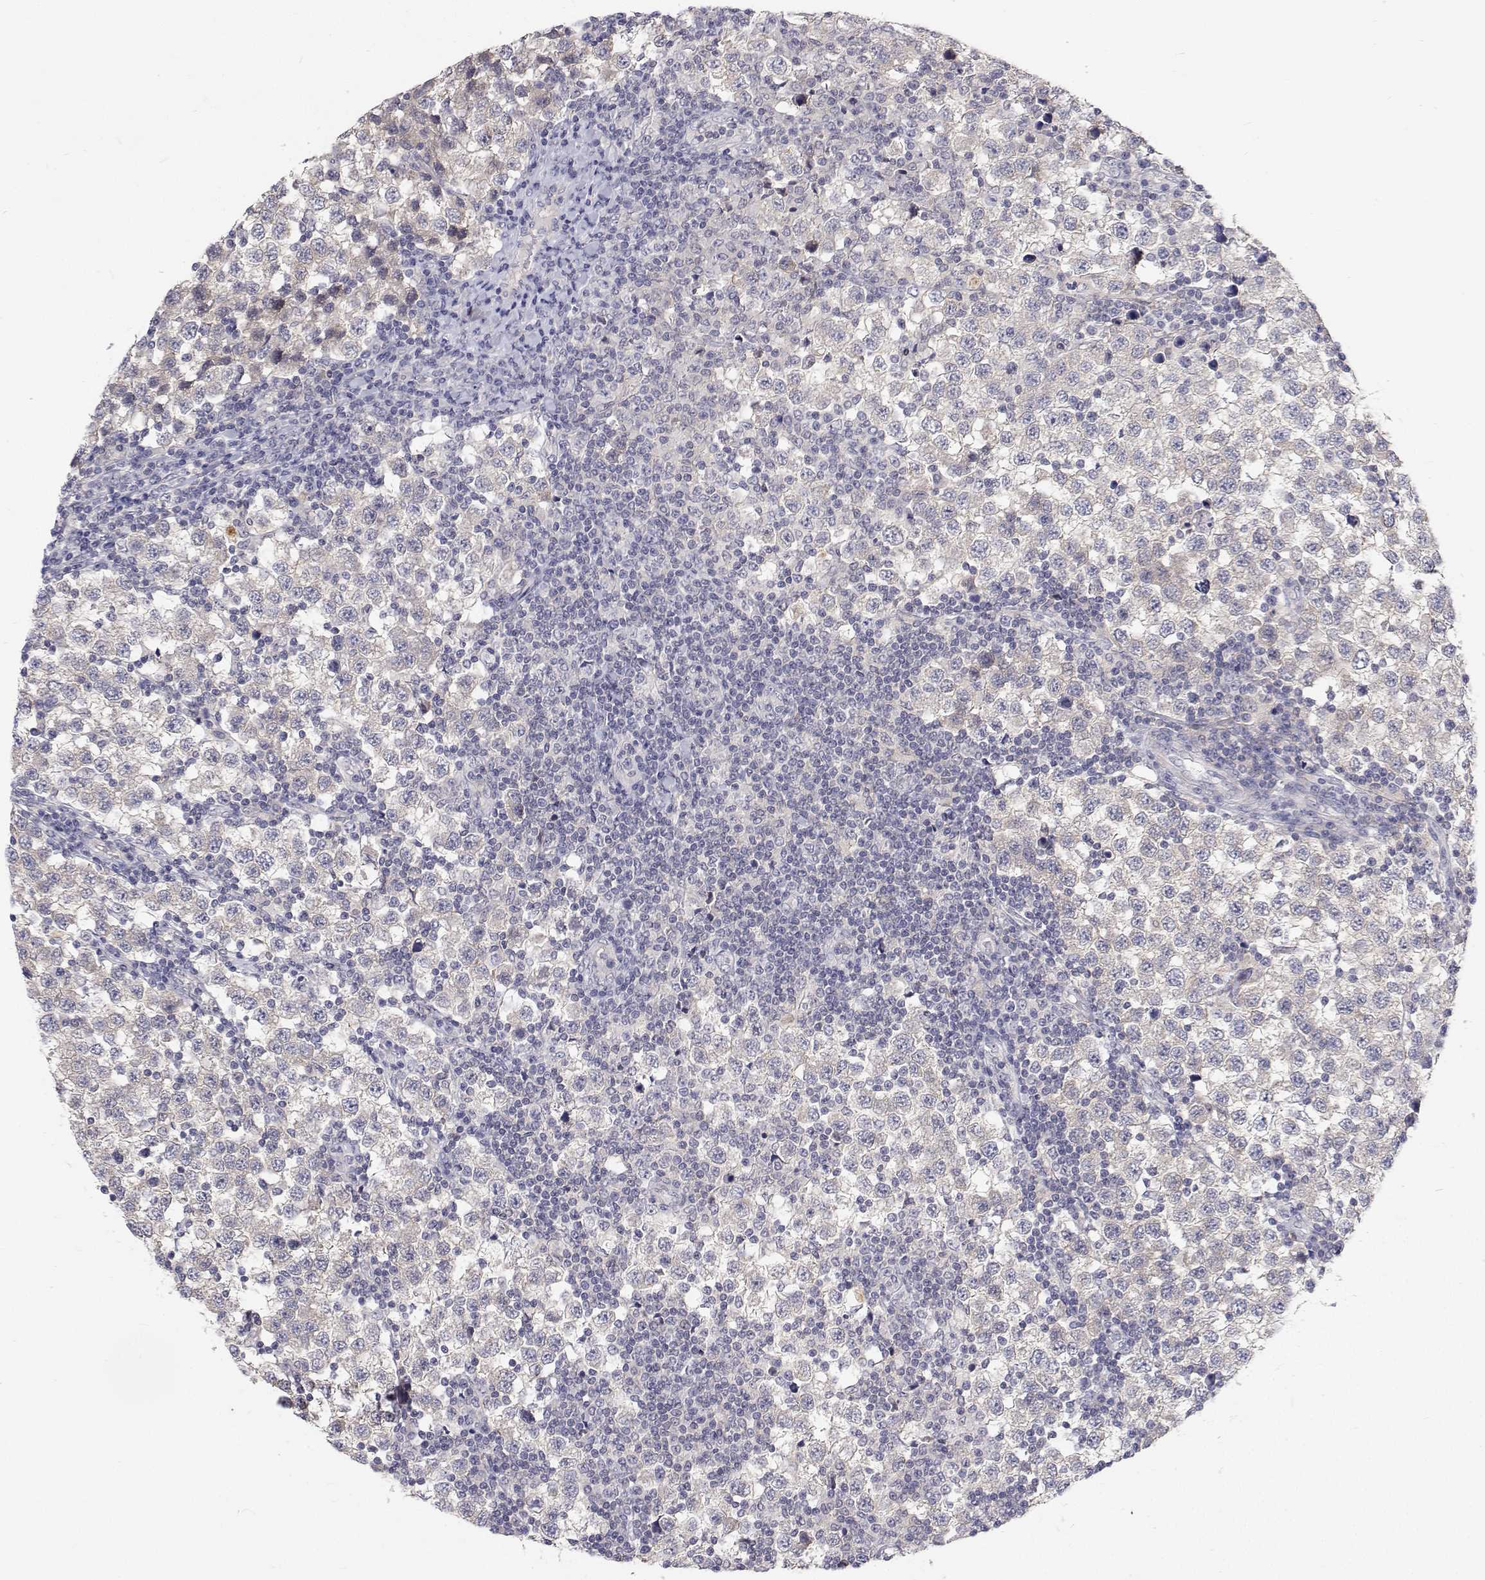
{"staining": {"intensity": "negative", "quantity": "none", "location": "none"}, "tissue": "testis cancer", "cell_type": "Tumor cells", "image_type": "cancer", "snomed": [{"axis": "morphology", "description": "Seminoma, NOS"}, {"axis": "topography", "description": "Testis"}], "caption": "High magnification brightfield microscopy of seminoma (testis) stained with DAB (brown) and counterstained with hematoxylin (blue): tumor cells show no significant staining.", "gene": "MYPN", "patient": {"sex": "male", "age": 34}}